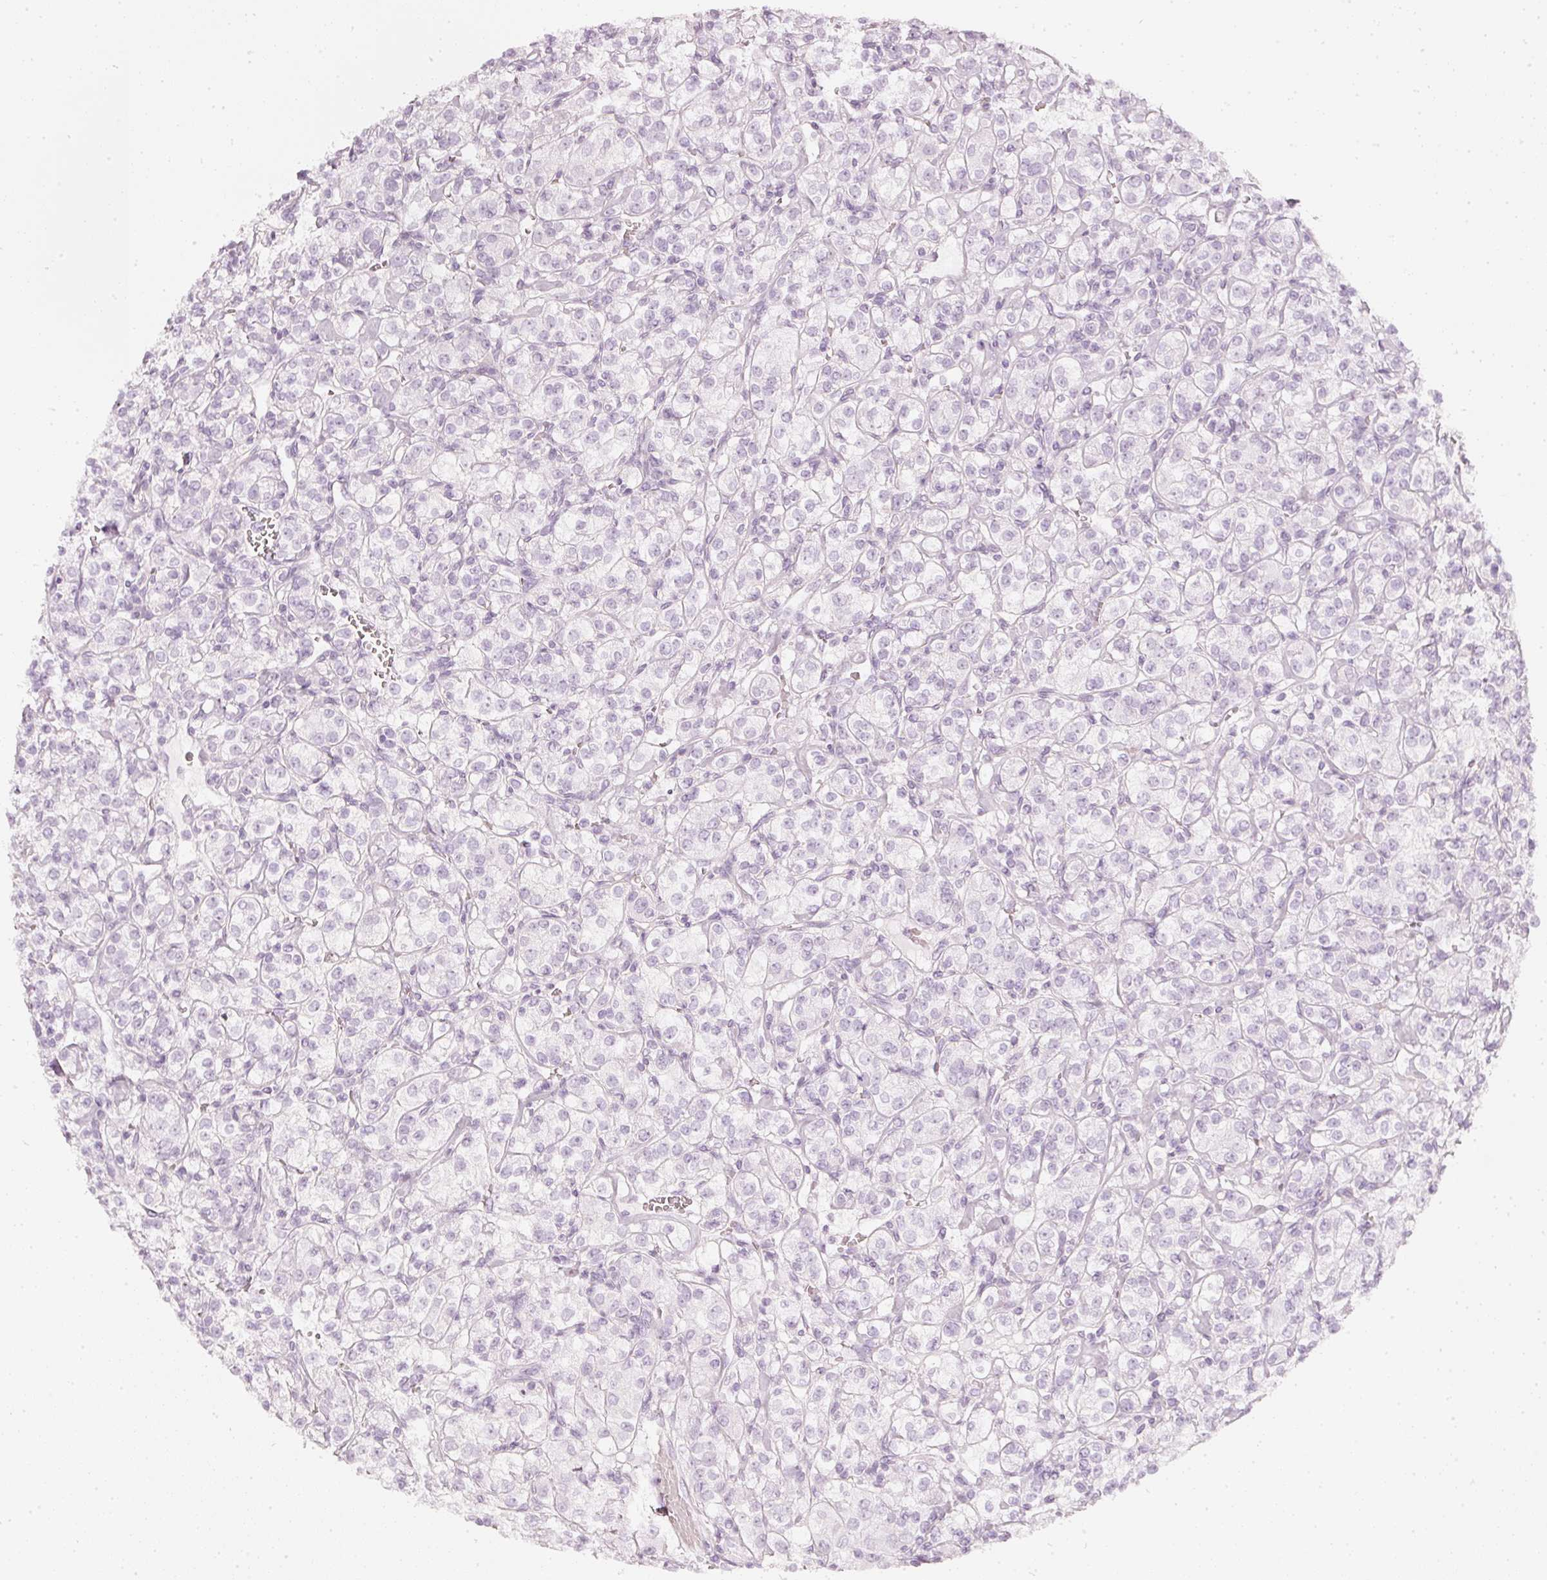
{"staining": {"intensity": "negative", "quantity": "none", "location": "none"}, "tissue": "renal cancer", "cell_type": "Tumor cells", "image_type": "cancer", "snomed": [{"axis": "morphology", "description": "Adenocarcinoma, NOS"}, {"axis": "topography", "description": "Kidney"}], "caption": "This micrograph is of renal cancer (adenocarcinoma) stained with IHC to label a protein in brown with the nuclei are counter-stained blue. There is no staining in tumor cells.", "gene": "CNP", "patient": {"sex": "male", "age": 77}}